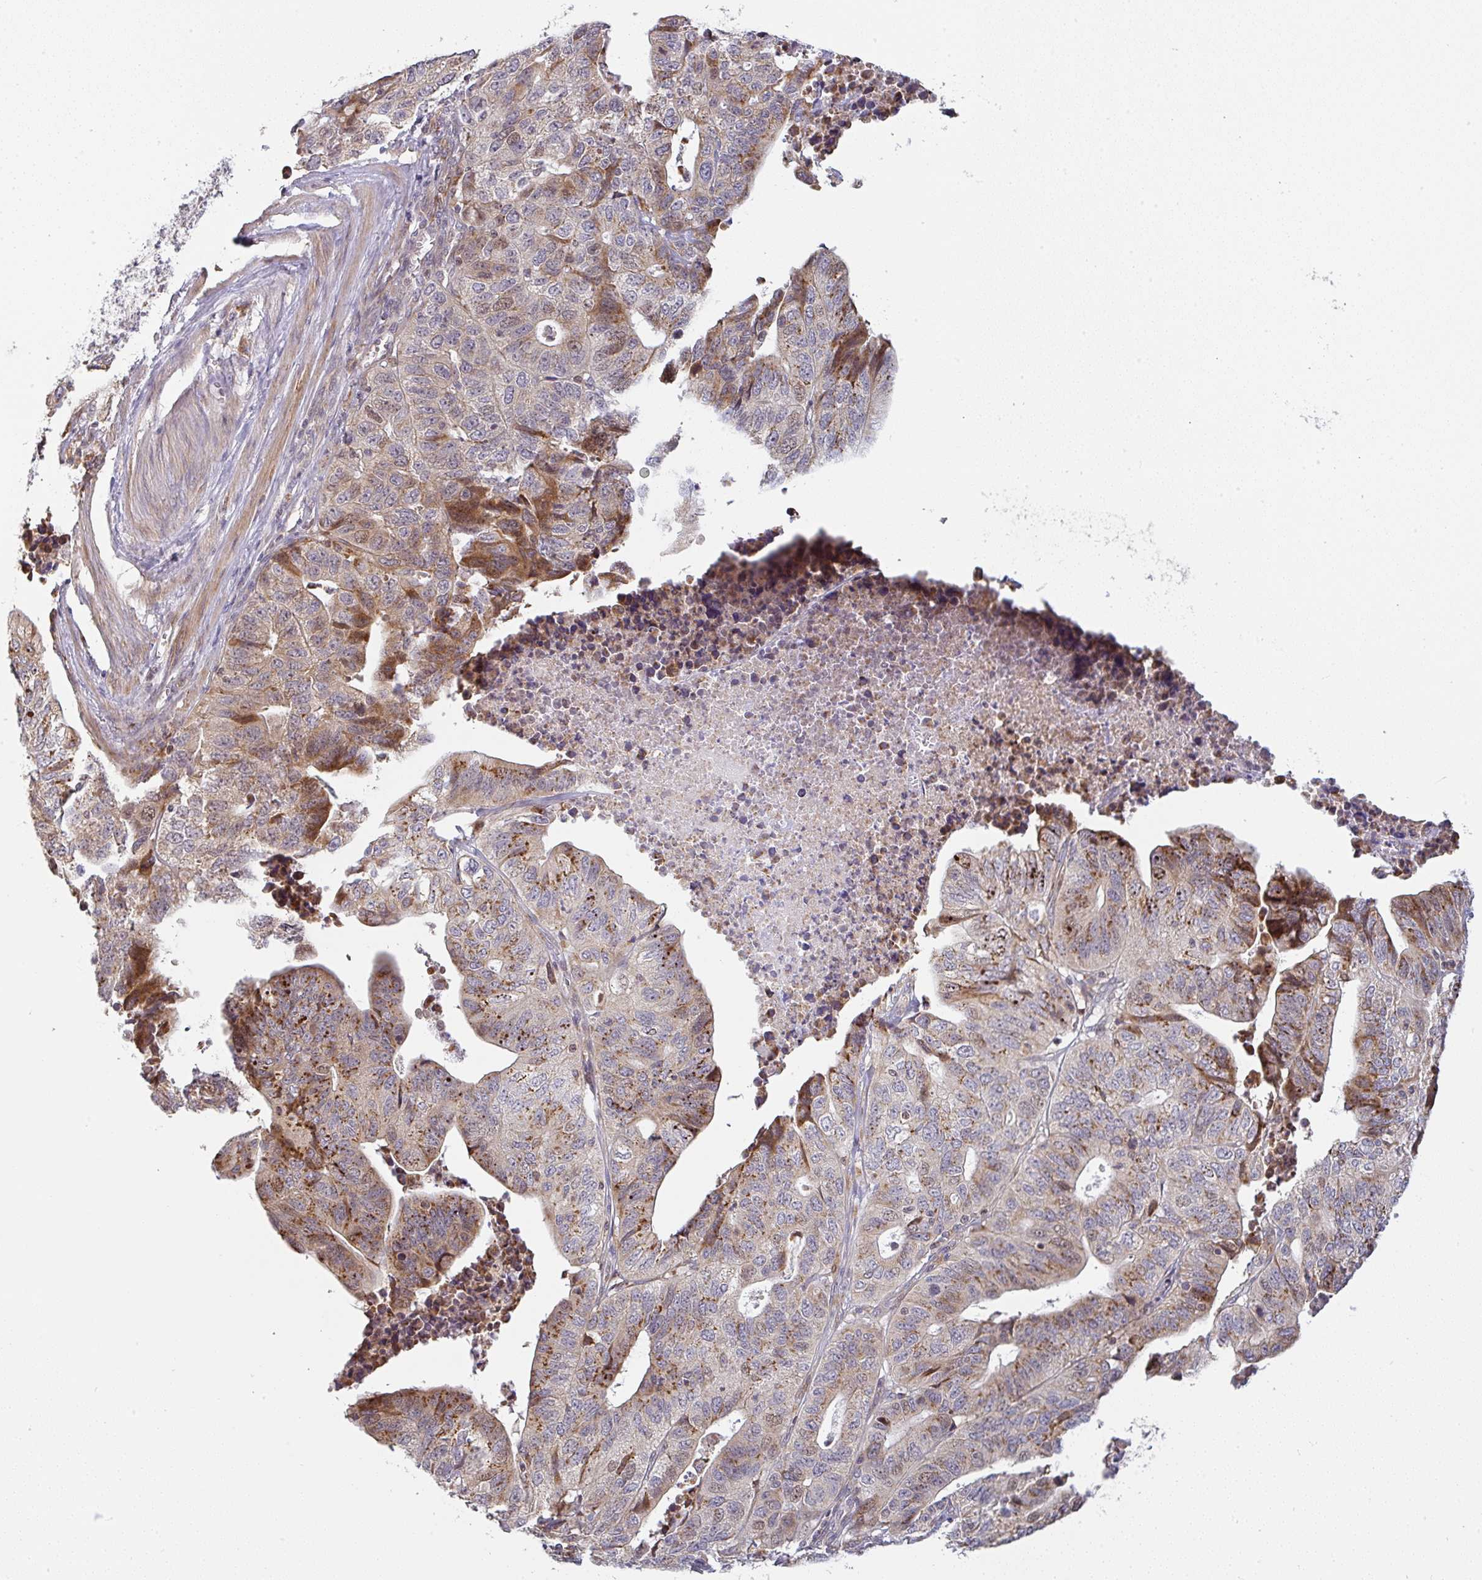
{"staining": {"intensity": "moderate", "quantity": ">75%", "location": "cytoplasmic/membranous"}, "tissue": "stomach cancer", "cell_type": "Tumor cells", "image_type": "cancer", "snomed": [{"axis": "morphology", "description": "Adenocarcinoma, NOS"}, {"axis": "topography", "description": "Stomach, upper"}], "caption": "A brown stain labels moderate cytoplasmic/membranous staining of a protein in adenocarcinoma (stomach) tumor cells. The staining is performed using DAB brown chromogen to label protein expression. The nuclei are counter-stained blue using hematoxylin.", "gene": "MOB1A", "patient": {"sex": "female", "age": 67}}